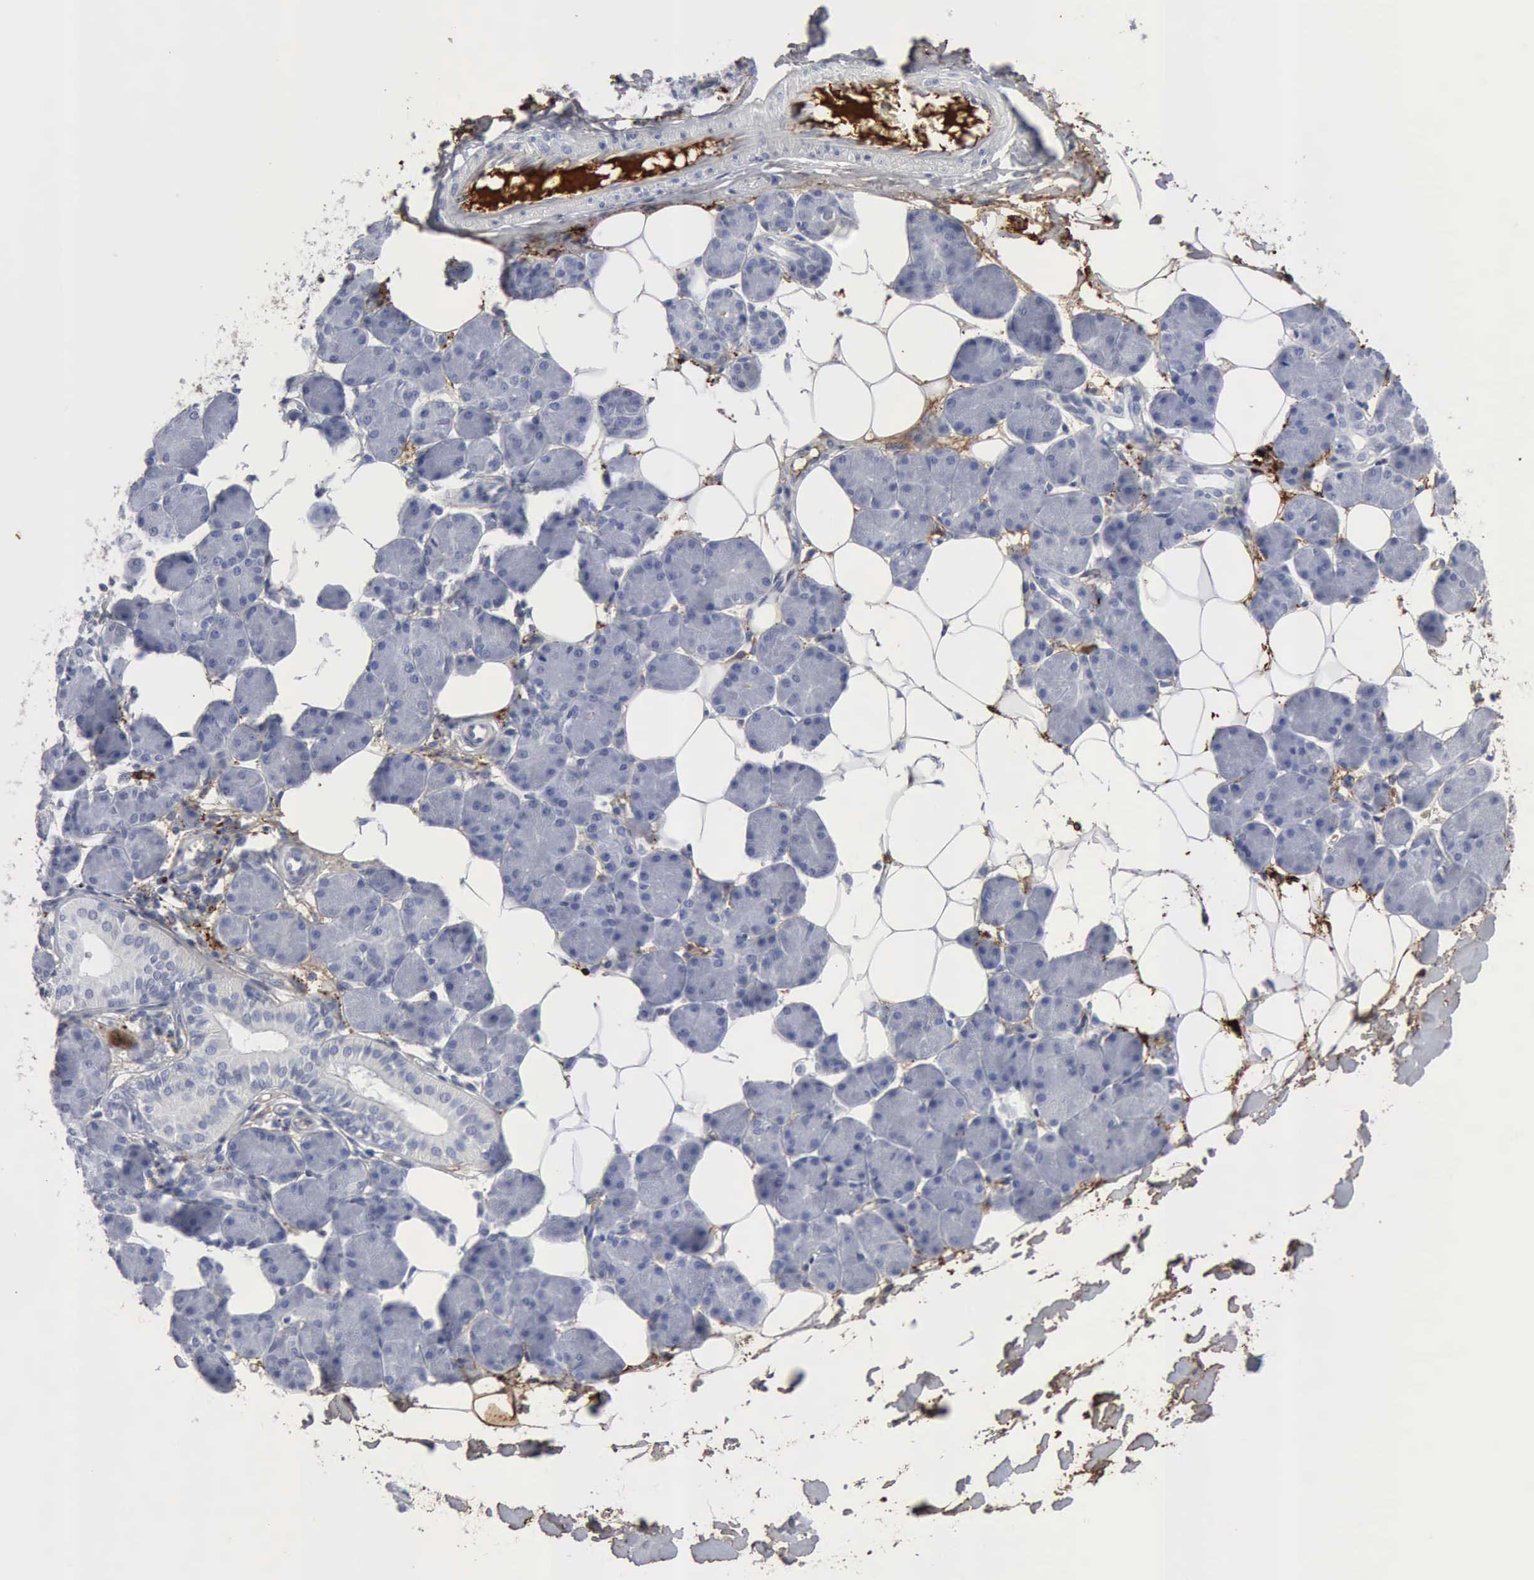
{"staining": {"intensity": "negative", "quantity": "none", "location": "none"}, "tissue": "salivary gland", "cell_type": "Glandular cells", "image_type": "normal", "snomed": [{"axis": "morphology", "description": "Normal tissue, NOS"}, {"axis": "morphology", "description": "Adenoma, NOS"}, {"axis": "topography", "description": "Salivary gland"}], "caption": "Glandular cells show no significant protein expression in unremarkable salivary gland. (Stains: DAB IHC with hematoxylin counter stain, Microscopy: brightfield microscopy at high magnification).", "gene": "C4BPA", "patient": {"sex": "female", "age": 32}}